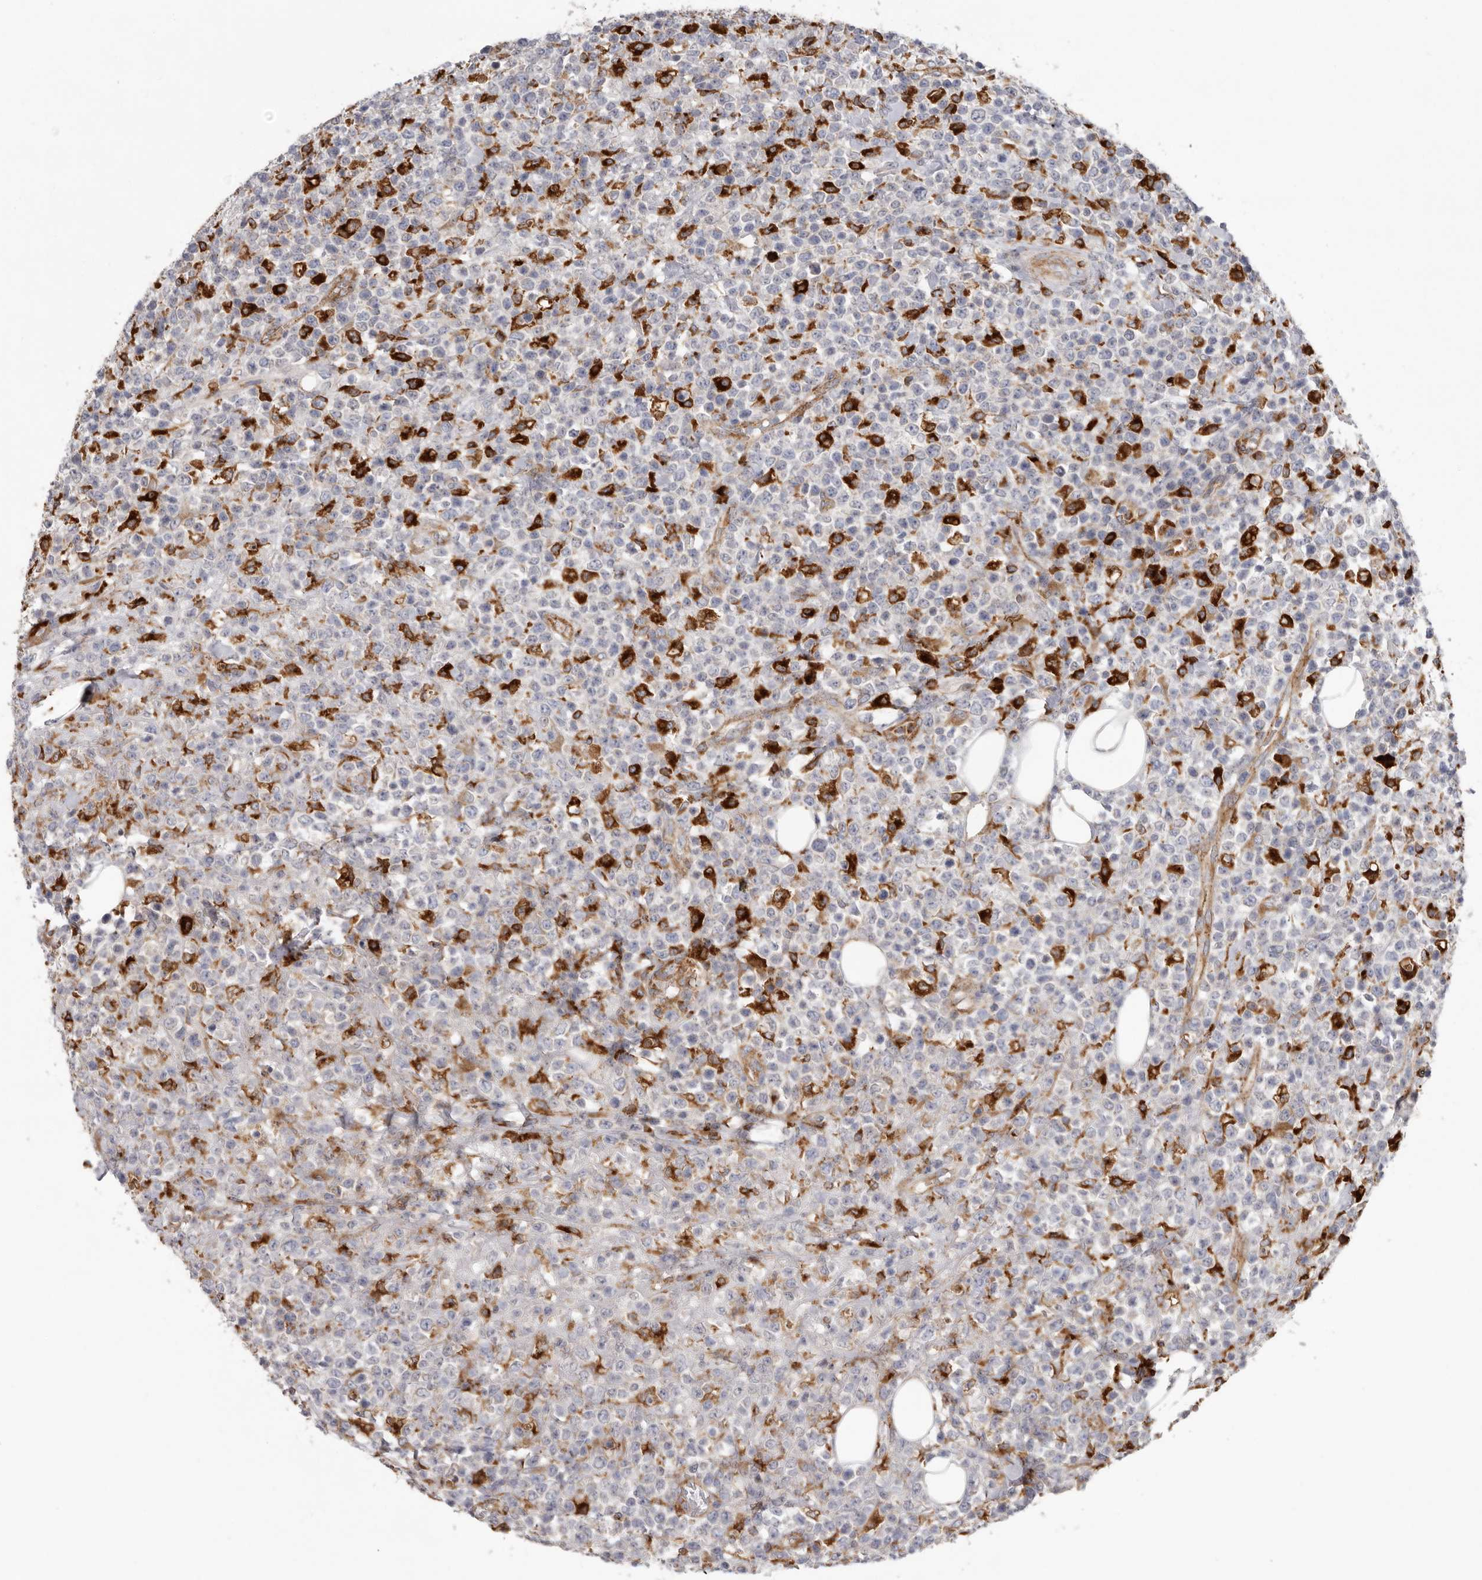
{"staining": {"intensity": "negative", "quantity": "none", "location": "none"}, "tissue": "lymphoma", "cell_type": "Tumor cells", "image_type": "cancer", "snomed": [{"axis": "morphology", "description": "Malignant lymphoma, non-Hodgkin's type, High grade"}, {"axis": "topography", "description": "Colon"}], "caption": "Tumor cells show no significant expression in lymphoma.", "gene": "GRN", "patient": {"sex": "female", "age": 53}}